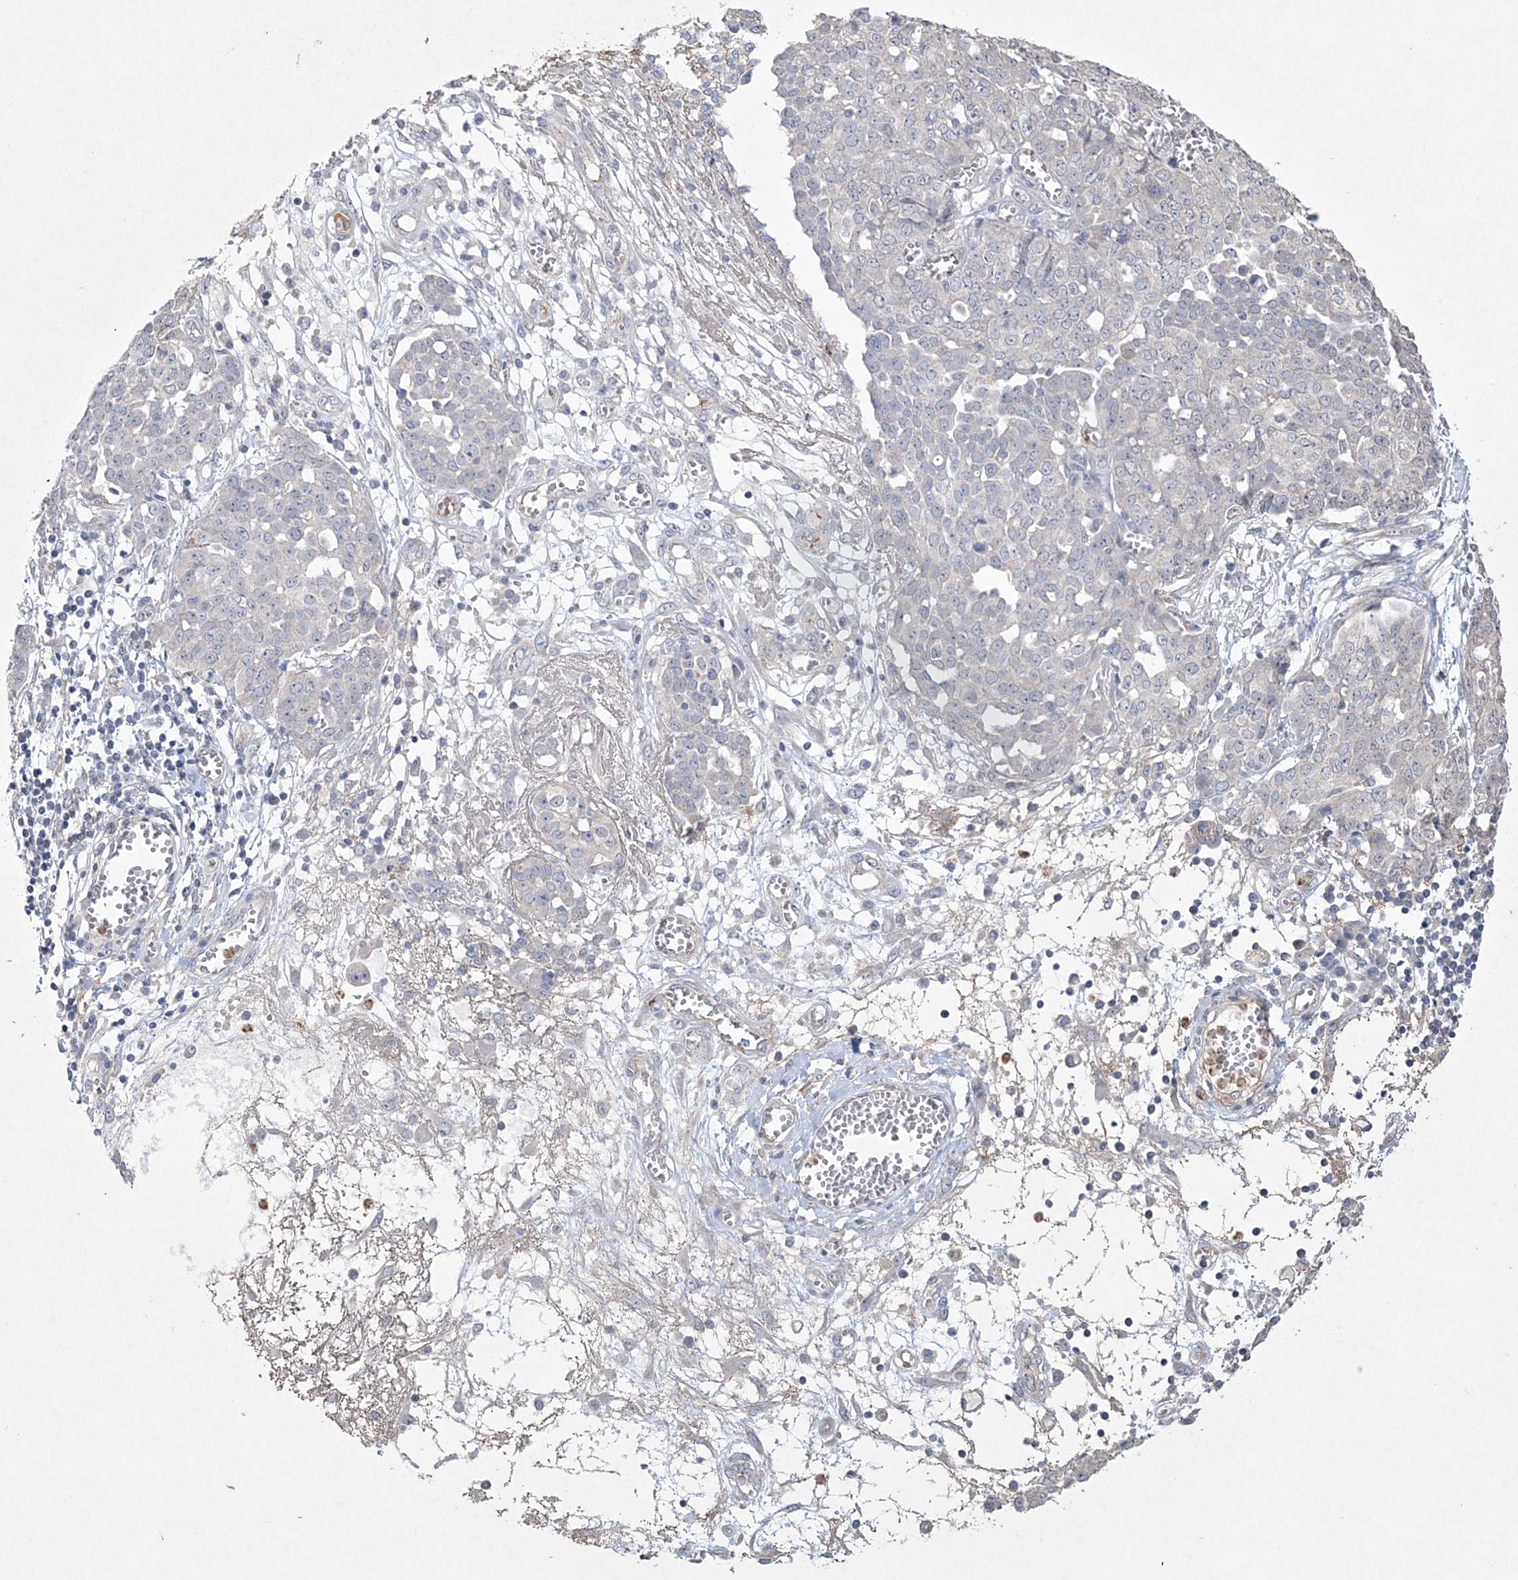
{"staining": {"intensity": "negative", "quantity": "none", "location": "none"}, "tissue": "ovarian cancer", "cell_type": "Tumor cells", "image_type": "cancer", "snomed": [{"axis": "morphology", "description": "Cystadenocarcinoma, serous, NOS"}, {"axis": "topography", "description": "Soft tissue"}, {"axis": "topography", "description": "Ovary"}], "caption": "Tumor cells are negative for brown protein staining in ovarian cancer (serous cystadenocarcinoma).", "gene": "DPCD", "patient": {"sex": "female", "age": 57}}